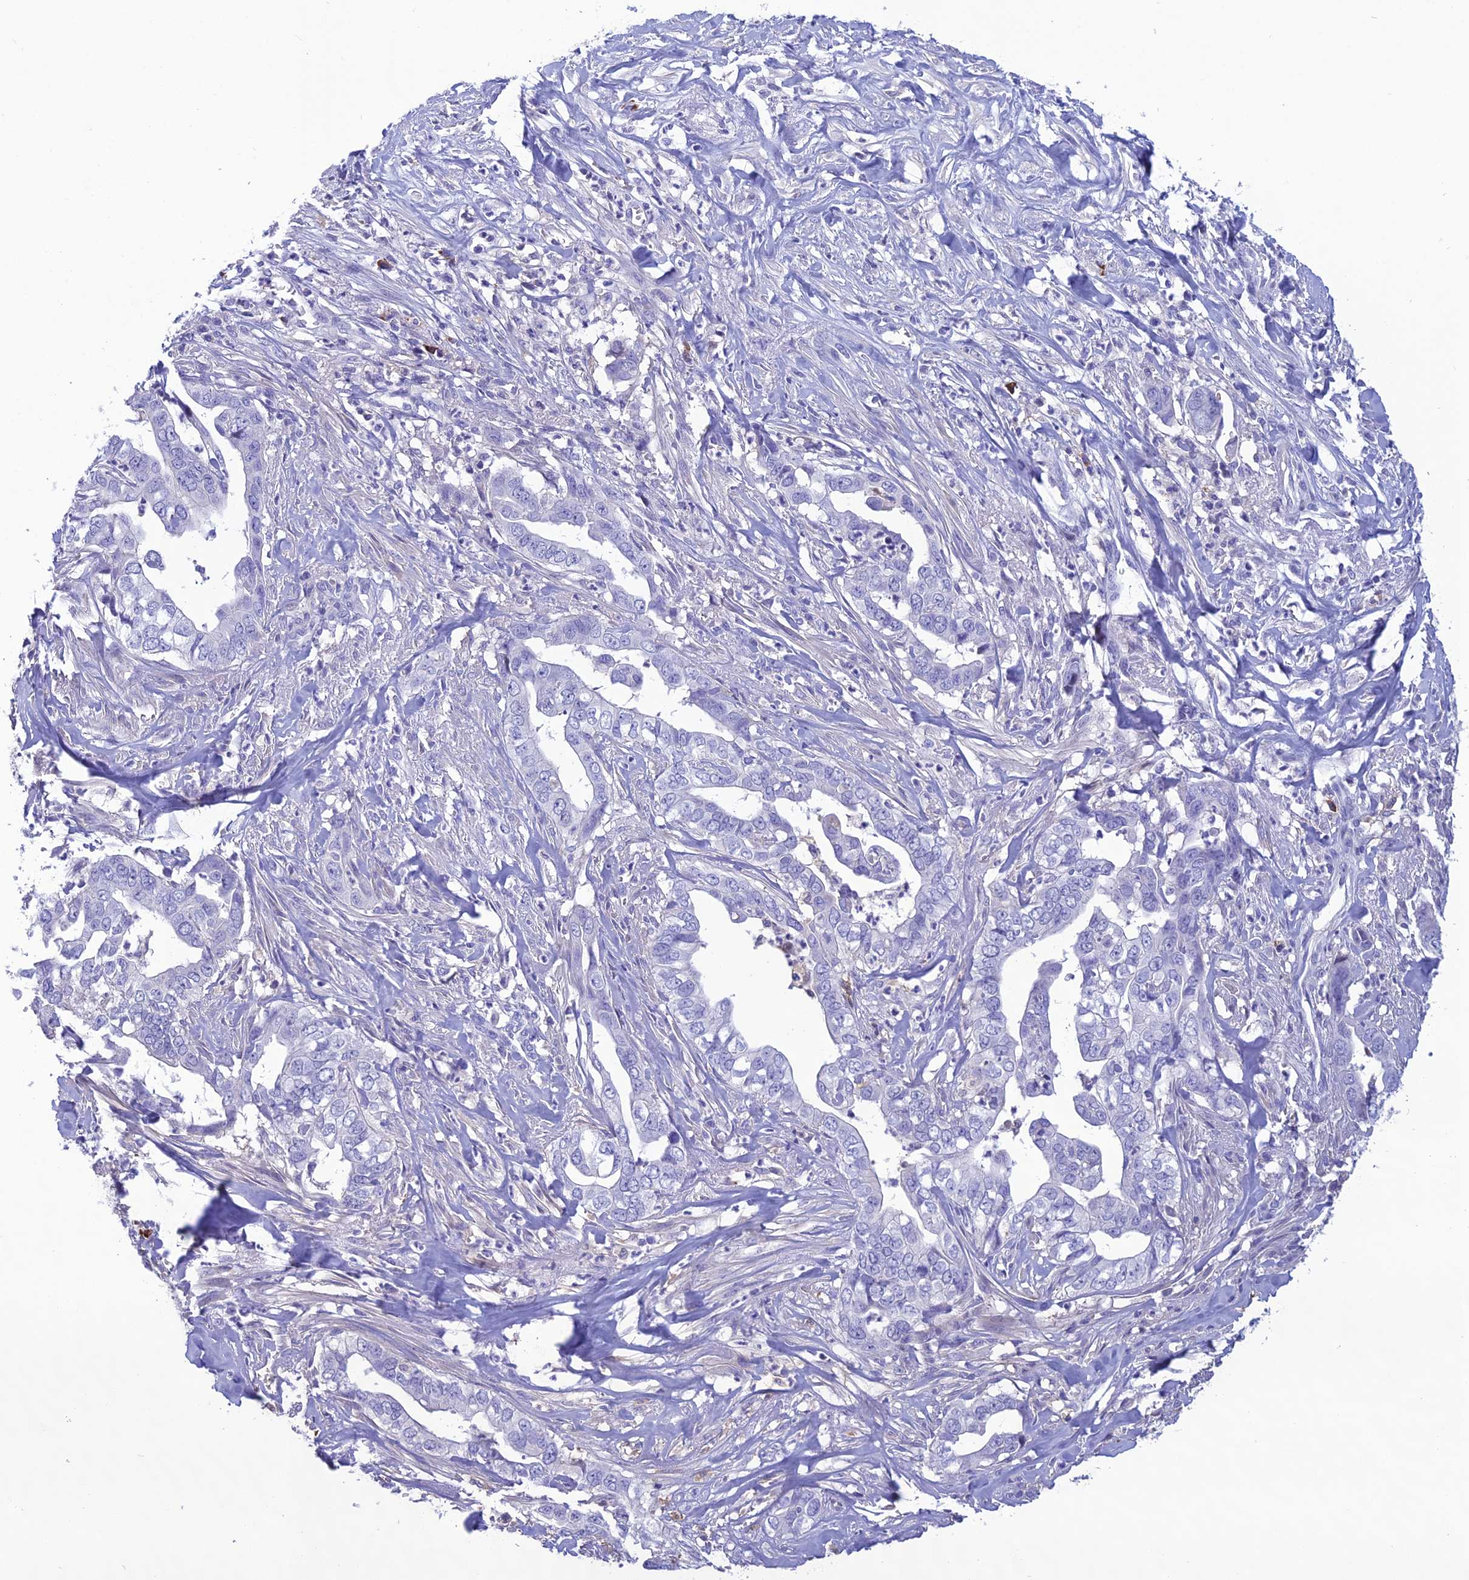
{"staining": {"intensity": "negative", "quantity": "none", "location": "none"}, "tissue": "liver cancer", "cell_type": "Tumor cells", "image_type": "cancer", "snomed": [{"axis": "morphology", "description": "Cholangiocarcinoma"}, {"axis": "topography", "description": "Liver"}], "caption": "This is a image of immunohistochemistry (IHC) staining of liver cholangiocarcinoma, which shows no positivity in tumor cells.", "gene": "CRB2", "patient": {"sex": "female", "age": 79}}